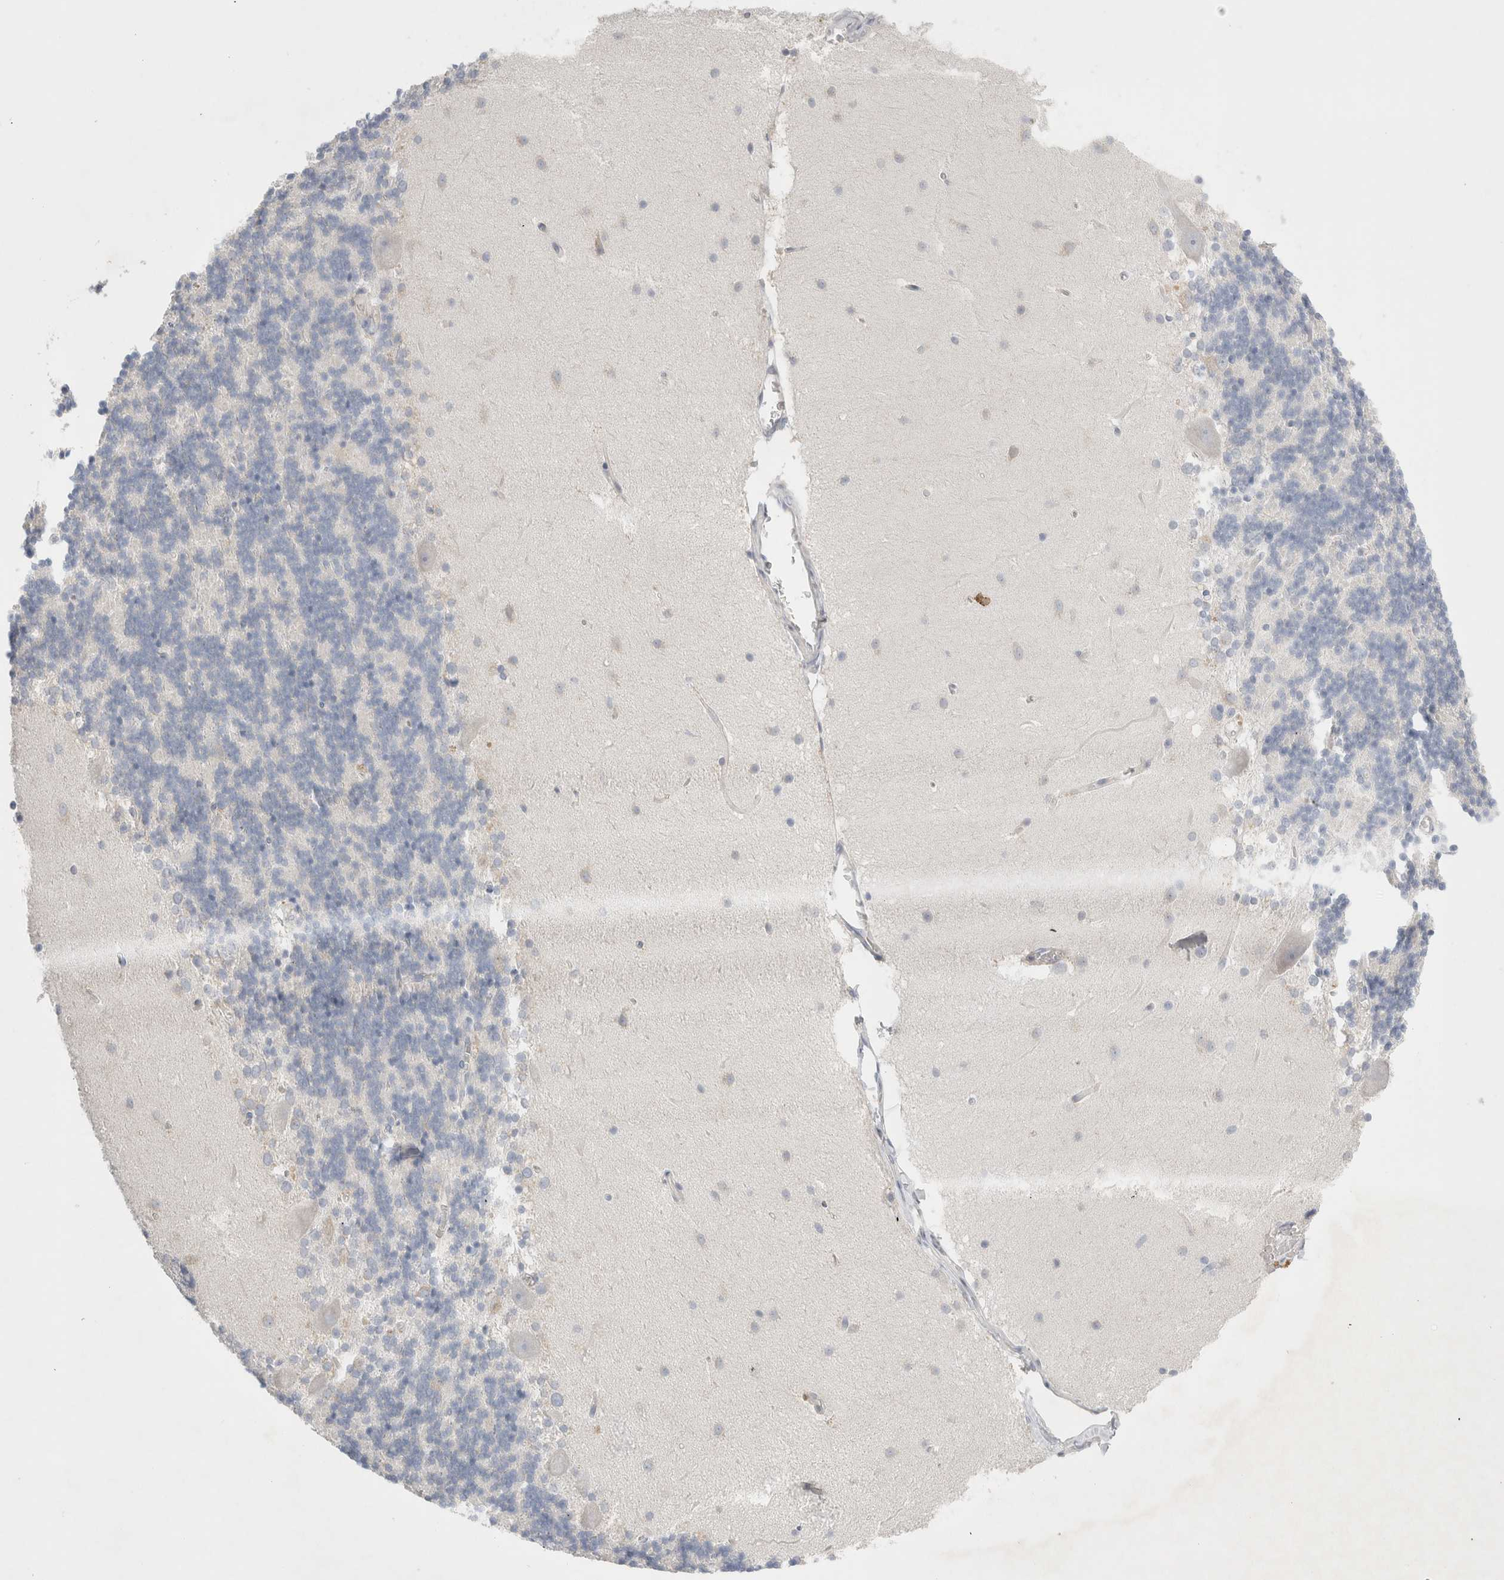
{"staining": {"intensity": "negative", "quantity": "none", "location": "none"}, "tissue": "cerebellum", "cell_type": "Cells in granular layer", "image_type": "normal", "snomed": [{"axis": "morphology", "description": "Normal tissue, NOS"}, {"axis": "topography", "description": "Cerebellum"}], "caption": "Histopathology image shows no significant protein positivity in cells in granular layer of unremarkable cerebellum. Brightfield microscopy of IHC stained with DAB (3,3'-diaminobenzidine) (brown) and hematoxylin (blue), captured at high magnification.", "gene": "ZNF23", "patient": {"sex": "female", "age": 19}}